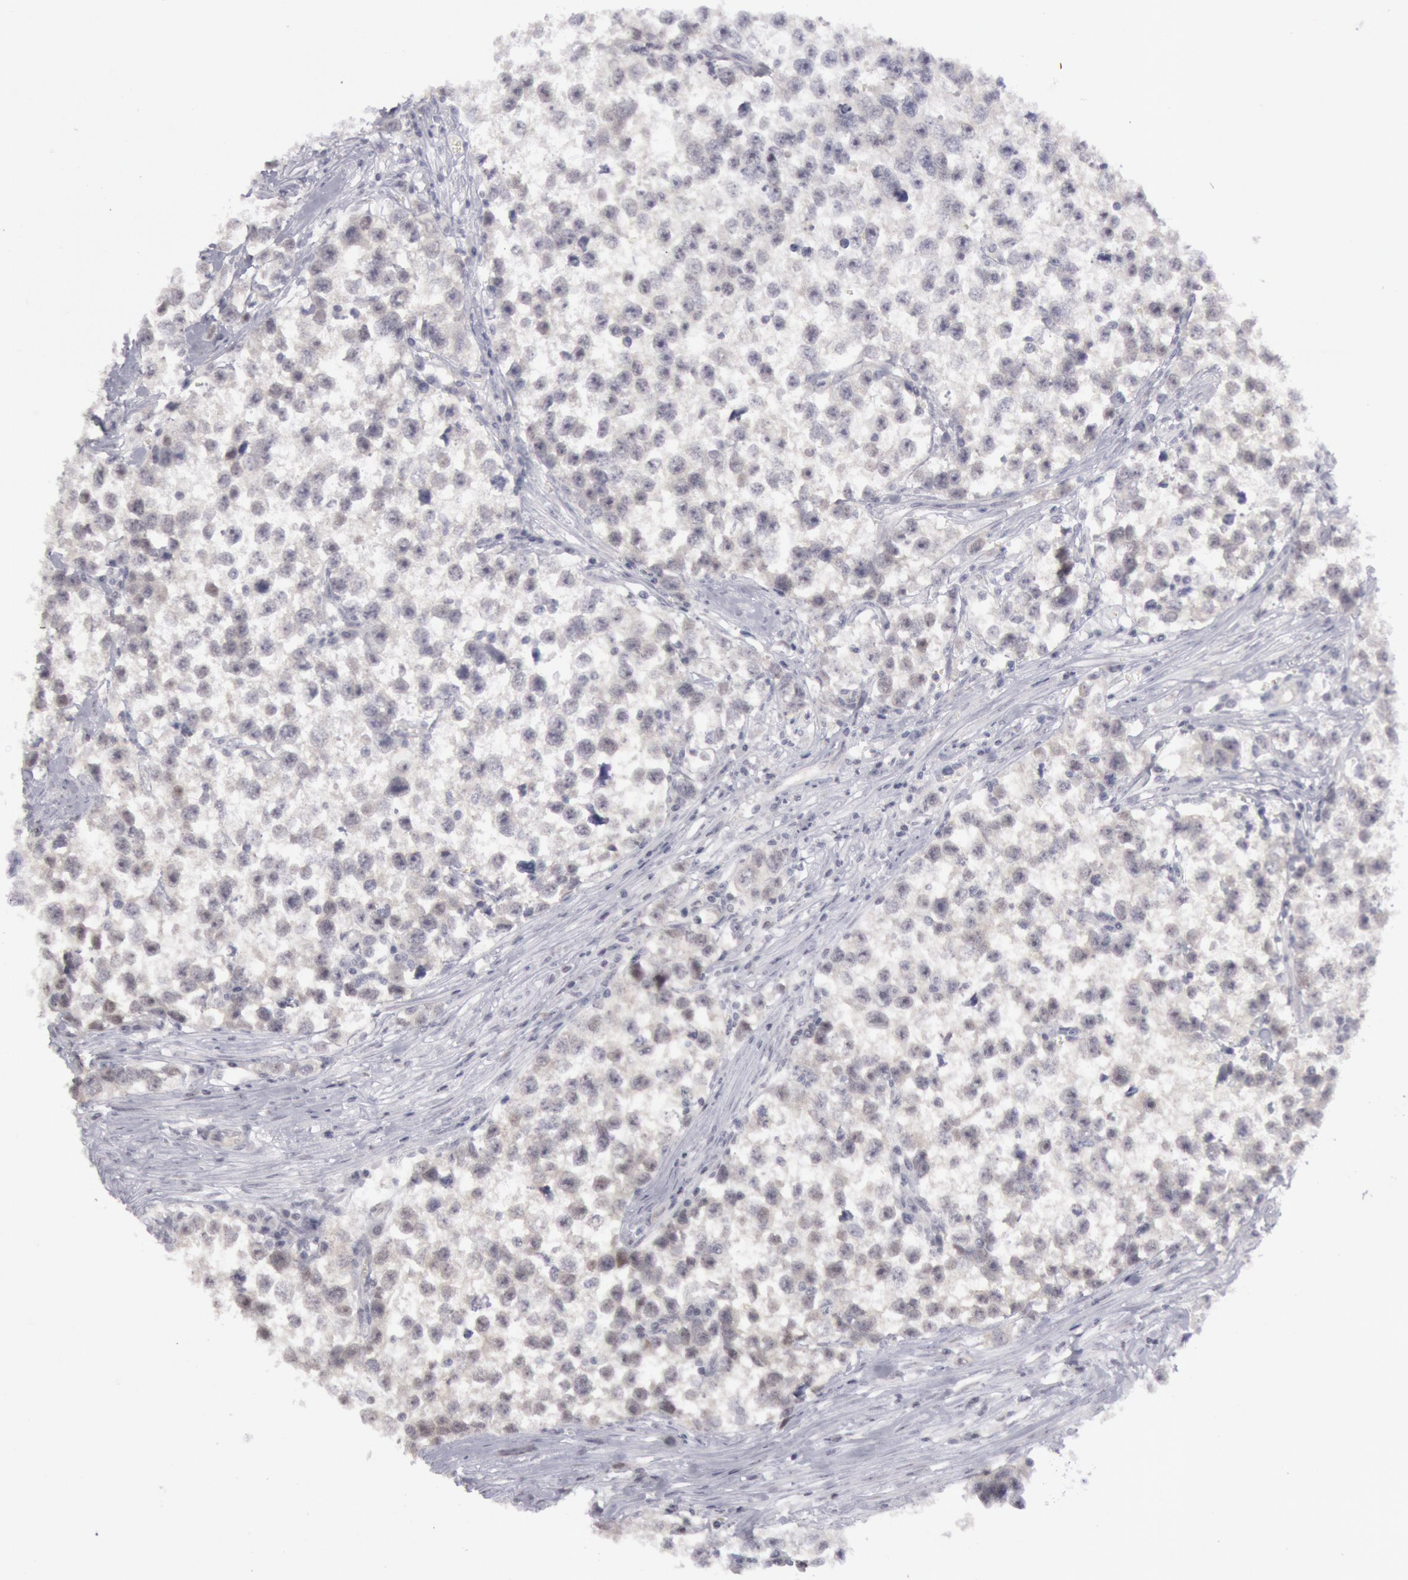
{"staining": {"intensity": "negative", "quantity": "none", "location": "none"}, "tissue": "testis cancer", "cell_type": "Tumor cells", "image_type": "cancer", "snomed": [{"axis": "morphology", "description": "Seminoma, NOS"}, {"axis": "morphology", "description": "Carcinoma, Embryonal, NOS"}, {"axis": "topography", "description": "Testis"}], "caption": "This image is of testis cancer stained with immunohistochemistry to label a protein in brown with the nuclei are counter-stained blue. There is no staining in tumor cells.", "gene": "JOSD1", "patient": {"sex": "male", "age": 30}}